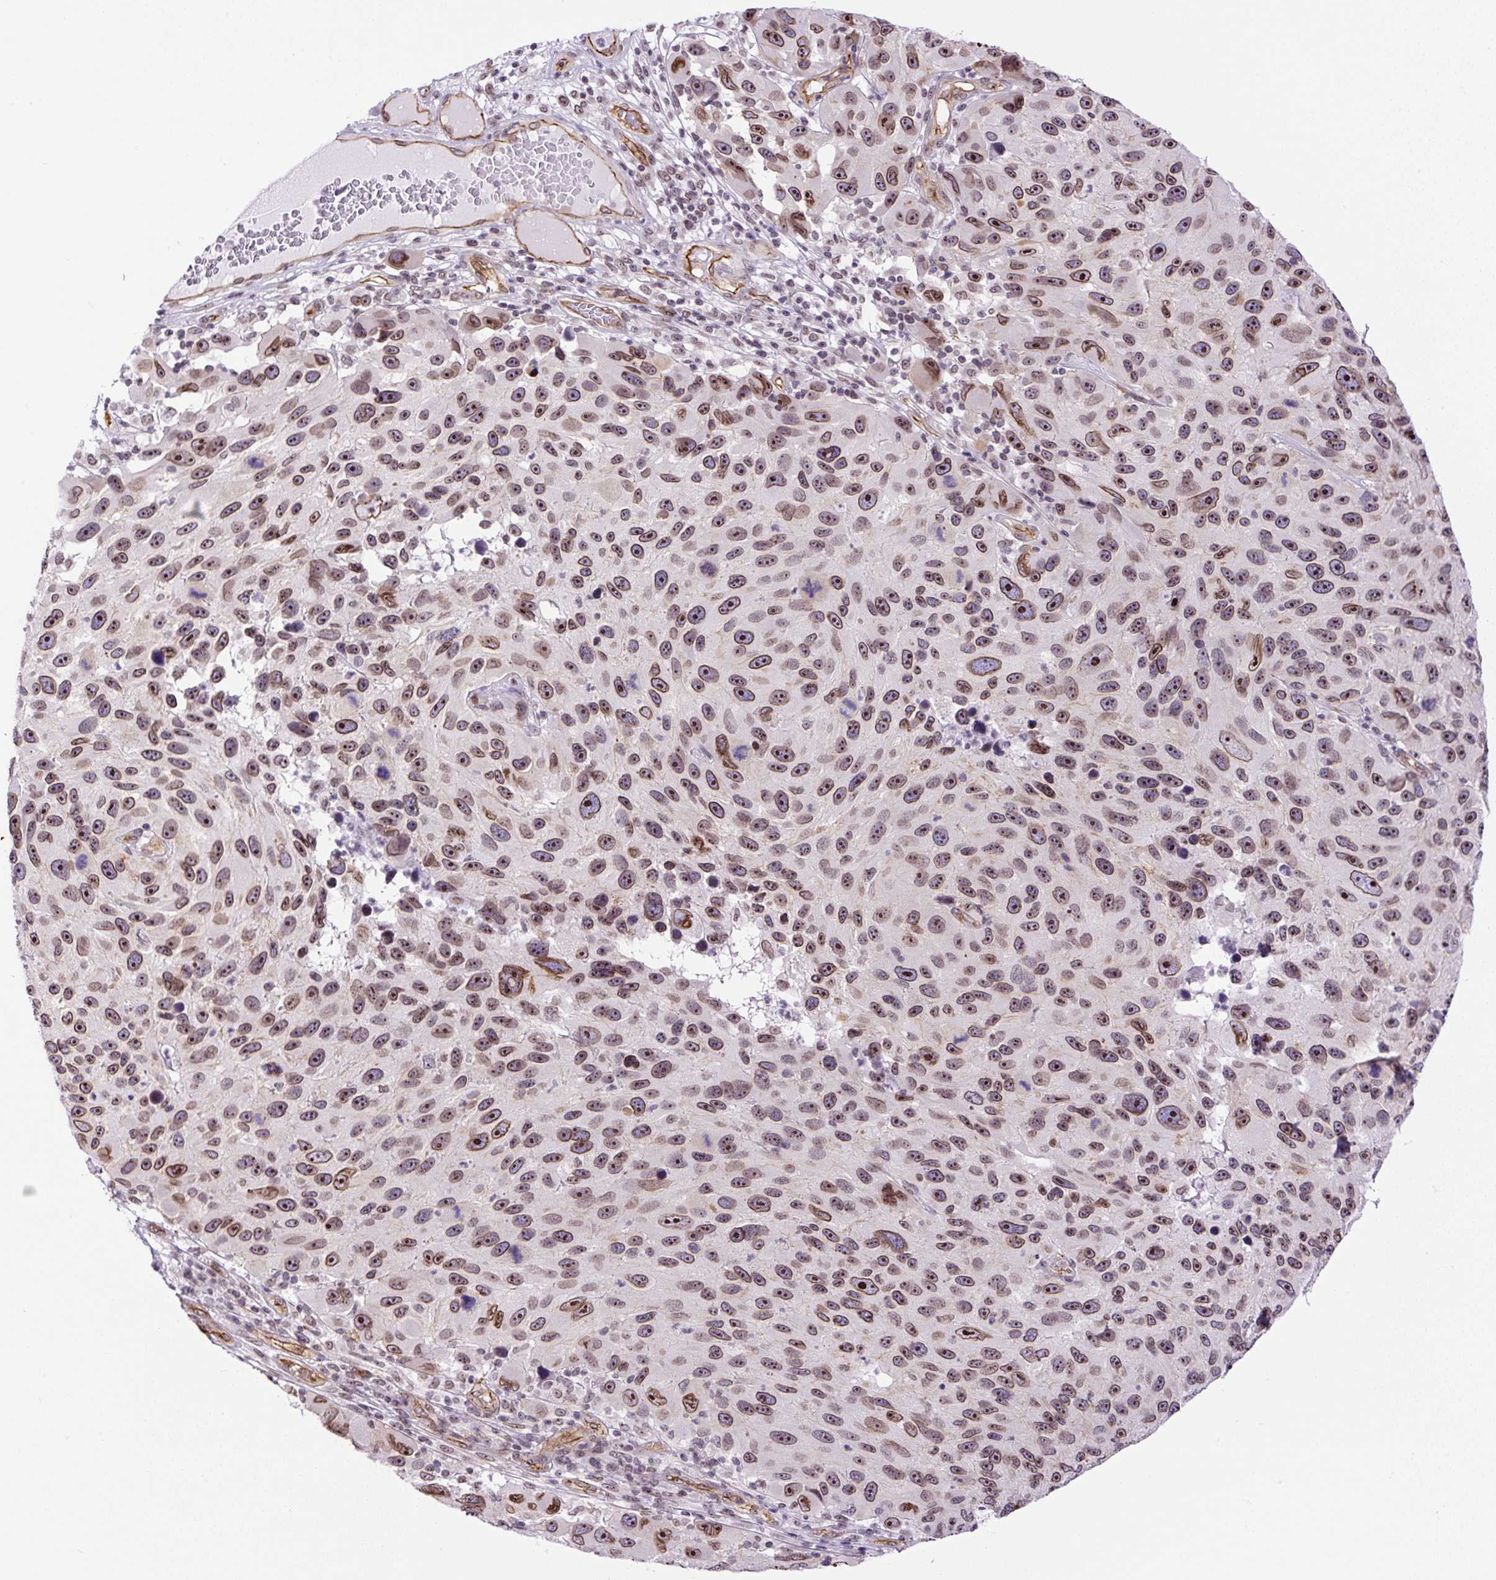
{"staining": {"intensity": "moderate", "quantity": ">75%", "location": "cytoplasmic/membranous,nuclear"}, "tissue": "melanoma", "cell_type": "Tumor cells", "image_type": "cancer", "snomed": [{"axis": "morphology", "description": "Malignant melanoma, NOS"}, {"axis": "topography", "description": "Skin"}], "caption": "Protein analysis of melanoma tissue displays moderate cytoplasmic/membranous and nuclear expression in approximately >75% of tumor cells.", "gene": "MYO5C", "patient": {"sex": "male", "age": 53}}